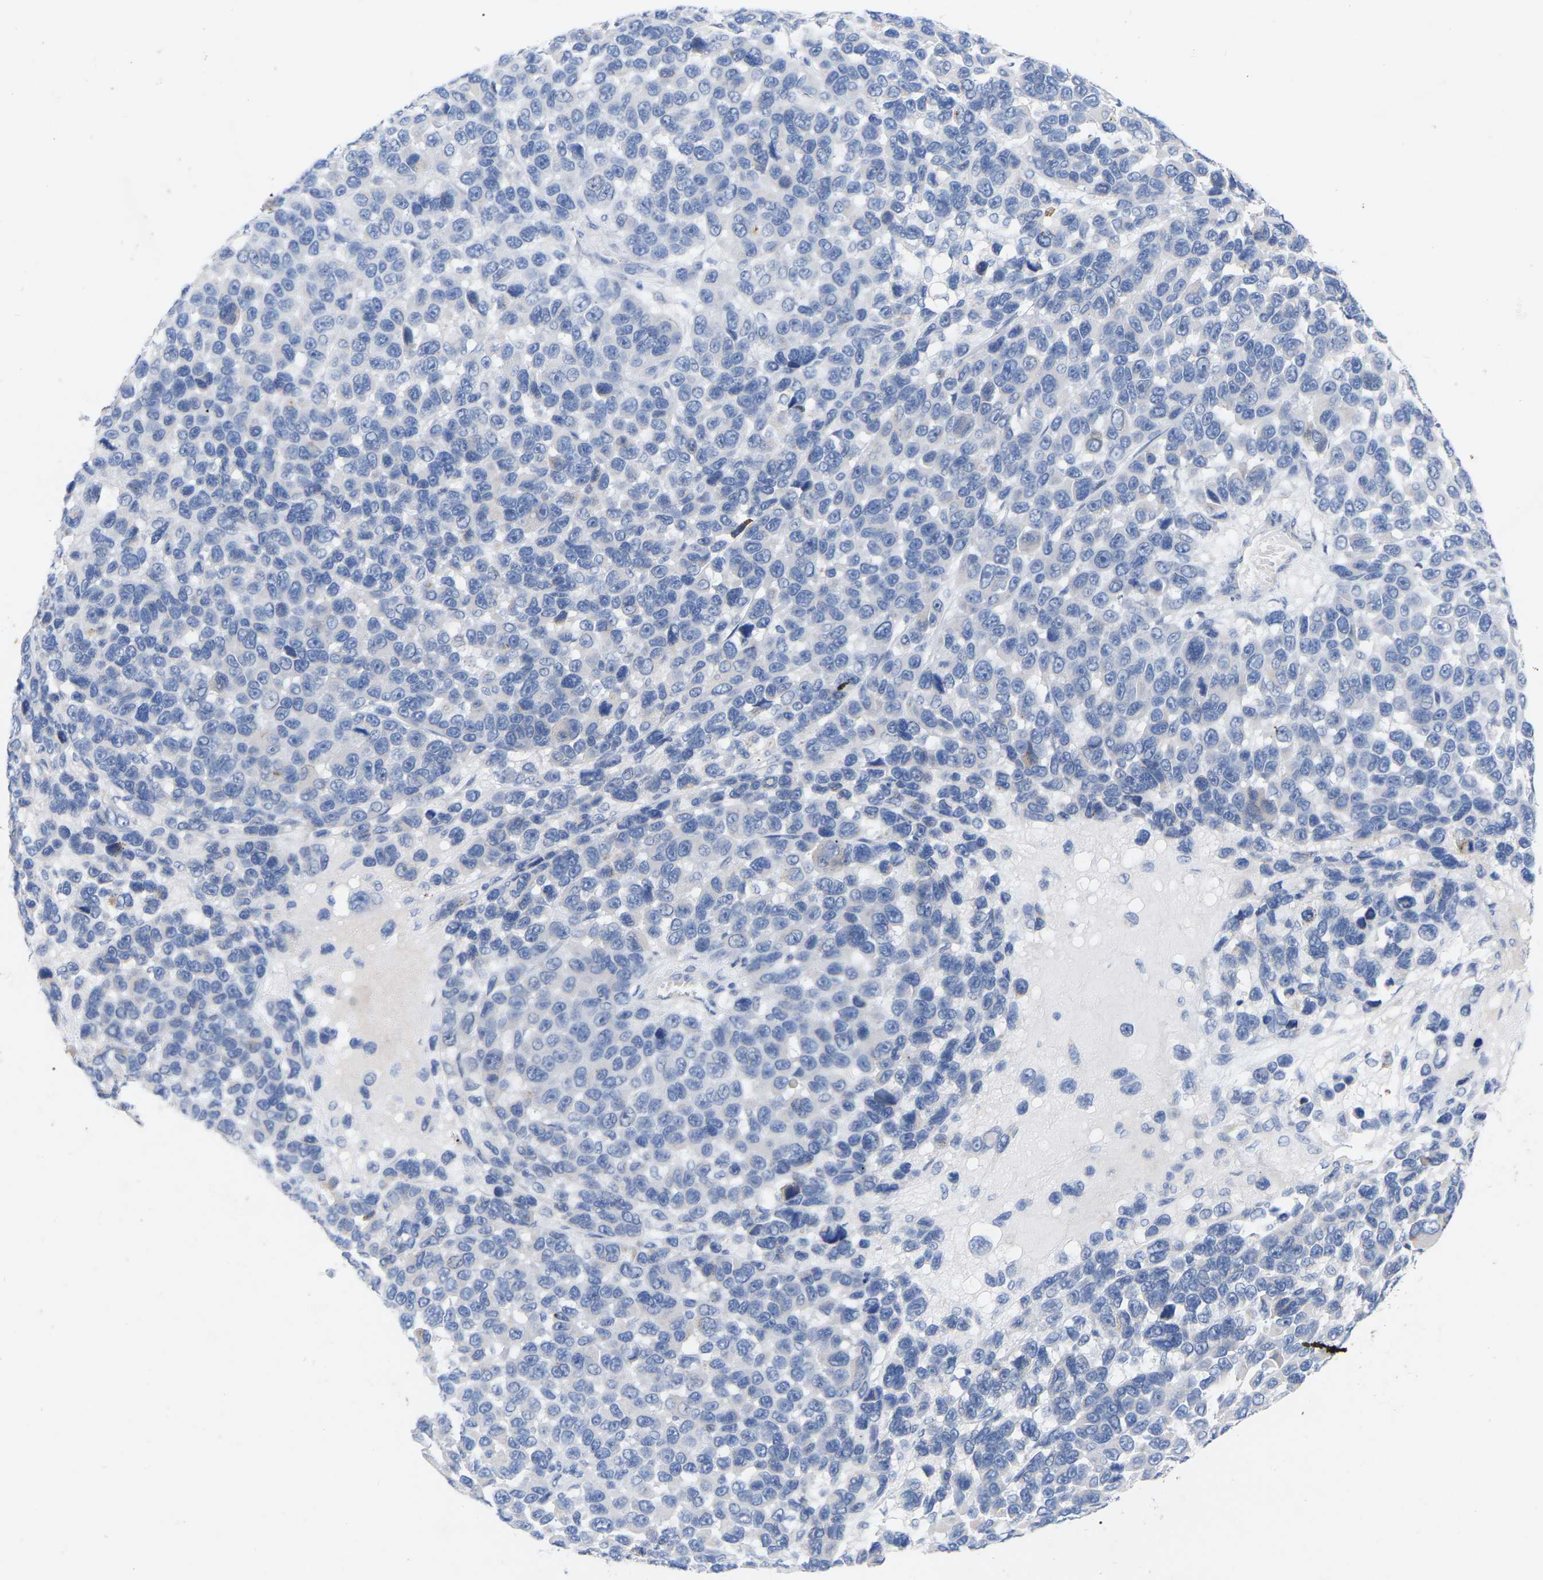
{"staining": {"intensity": "negative", "quantity": "none", "location": "none"}, "tissue": "melanoma", "cell_type": "Tumor cells", "image_type": "cancer", "snomed": [{"axis": "morphology", "description": "Malignant melanoma, NOS"}, {"axis": "topography", "description": "Skin"}], "caption": "High magnification brightfield microscopy of melanoma stained with DAB (3,3'-diaminobenzidine) (brown) and counterstained with hematoxylin (blue): tumor cells show no significant expression. (Stains: DAB immunohistochemistry with hematoxylin counter stain, Microscopy: brightfield microscopy at high magnification).", "gene": "STRIP2", "patient": {"sex": "male", "age": 53}}